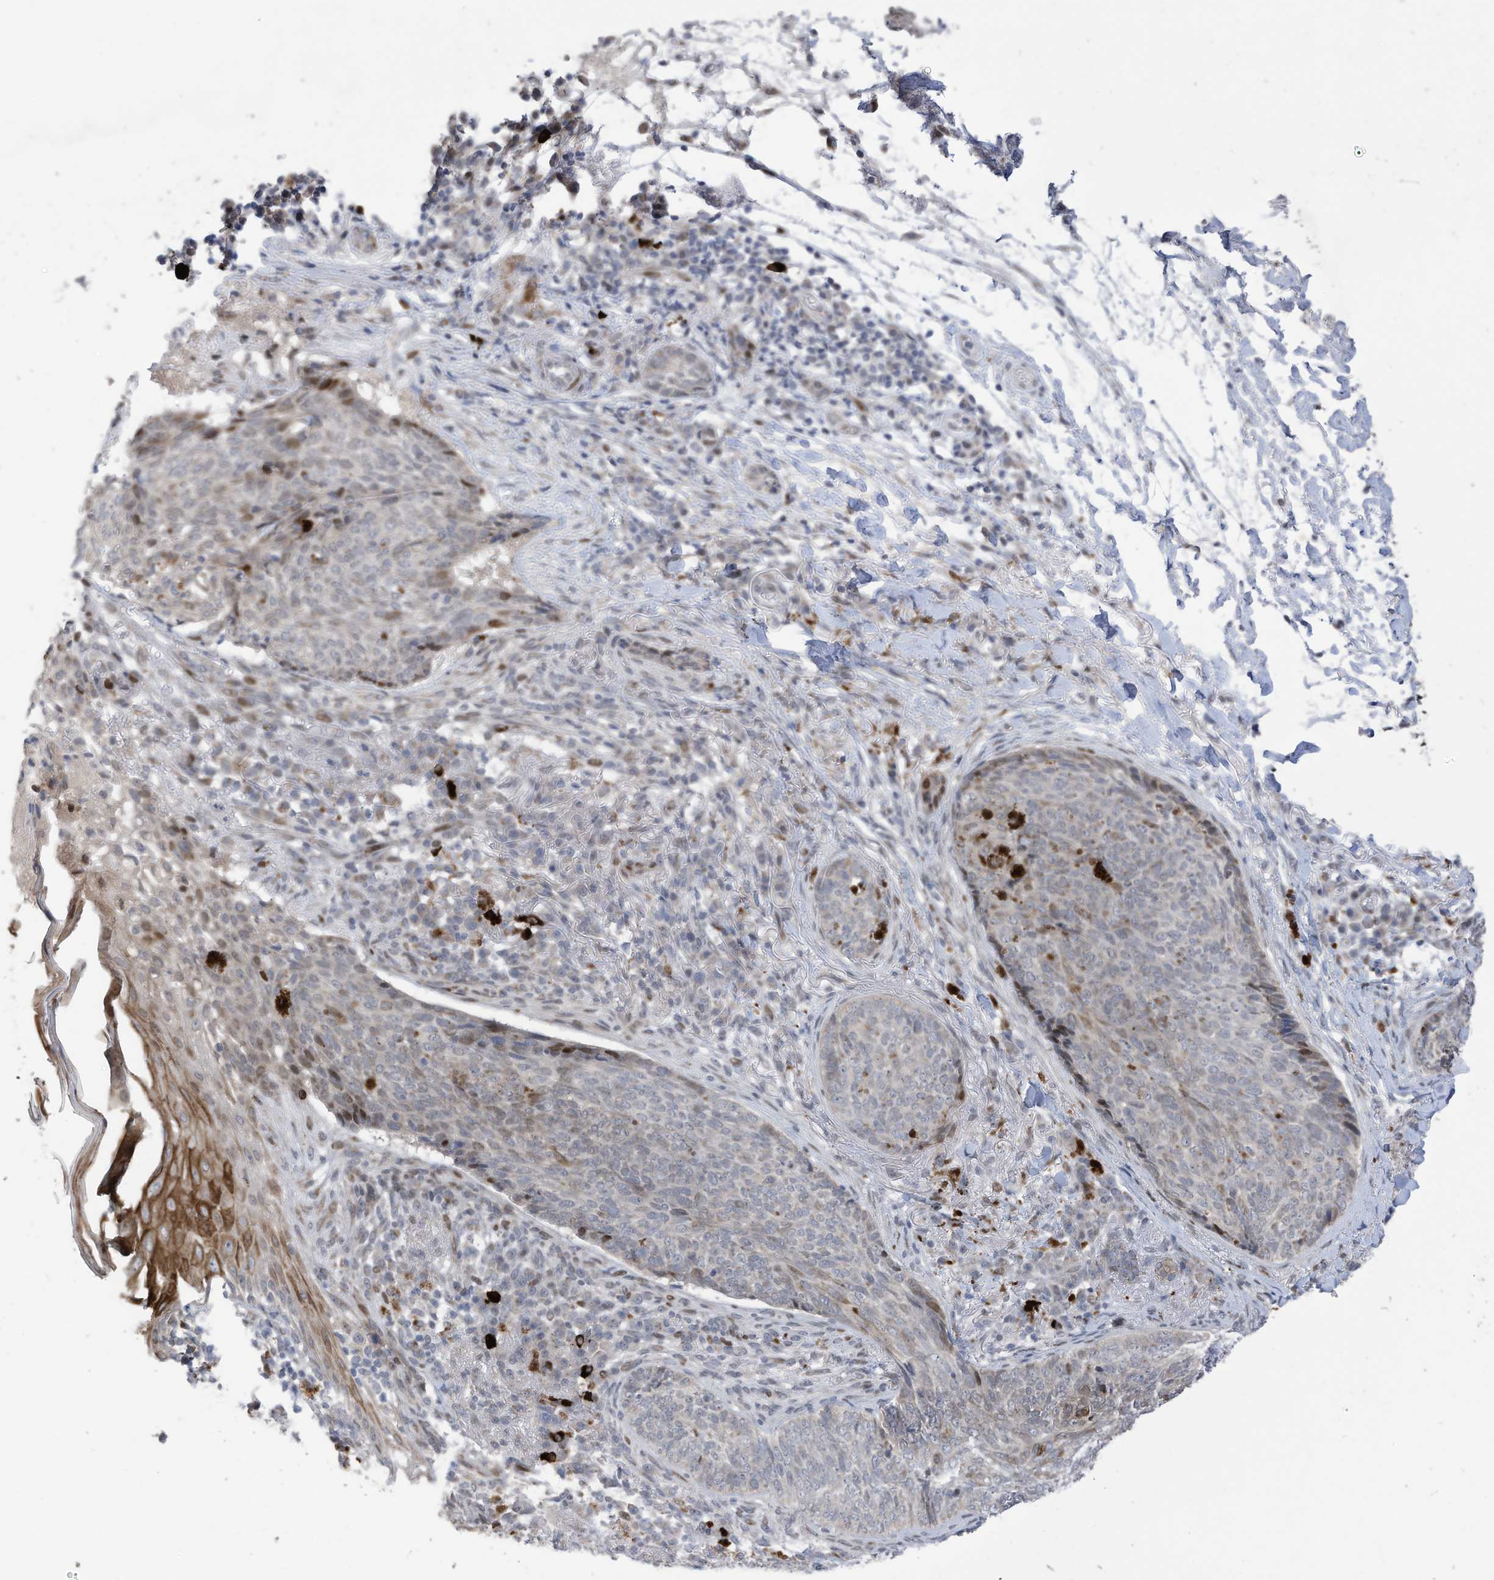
{"staining": {"intensity": "negative", "quantity": "none", "location": "none"}, "tissue": "skin cancer", "cell_type": "Tumor cells", "image_type": "cancer", "snomed": [{"axis": "morphology", "description": "Basal cell carcinoma"}, {"axis": "topography", "description": "Skin"}], "caption": "IHC of skin cancer demonstrates no staining in tumor cells. (DAB (3,3'-diaminobenzidine) immunohistochemistry (IHC) with hematoxylin counter stain).", "gene": "RABL3", "patient": {"sex": "male", "age": 85}}